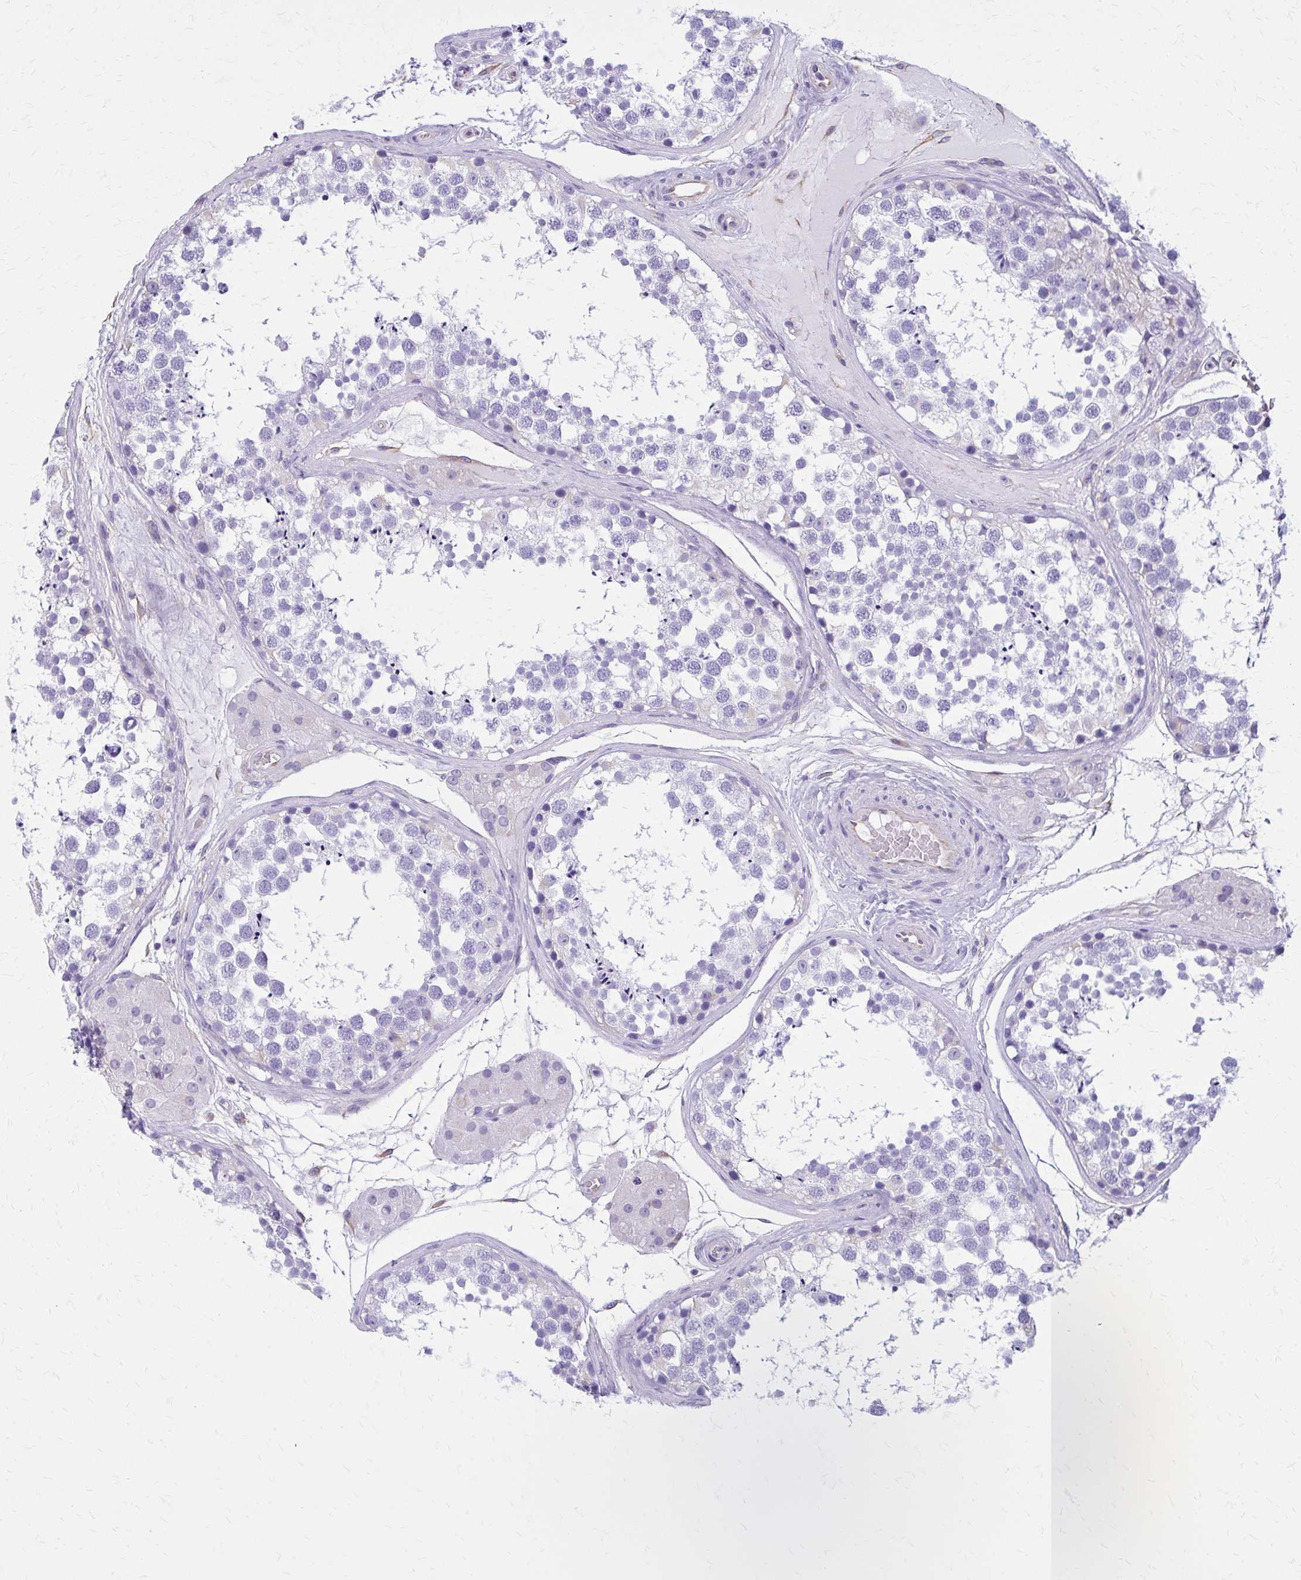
{"staining": {"intensity": "negative", "quantity": "none", "location": "none"}, "tissue": "testis", "cell_type": "Cells in seminiferous ducts", "image_type": "normal", "snomed": [{"axis": "morphology", "description": "Normal tissue, NOS"}, {"axis": "morphology", "description": "Seminoma, NOS"}, {"axis": "topography", "description": "Testis"}], "caption": "The image reveals no significant positivity in cells in seminiferous ducts of testis. (DAB (3,3'-diaminobenzidine) immunohistochemistry (IHC), high magnification).", "gene": "GFAP", "patient": {"sex": "male", "age": 65}}